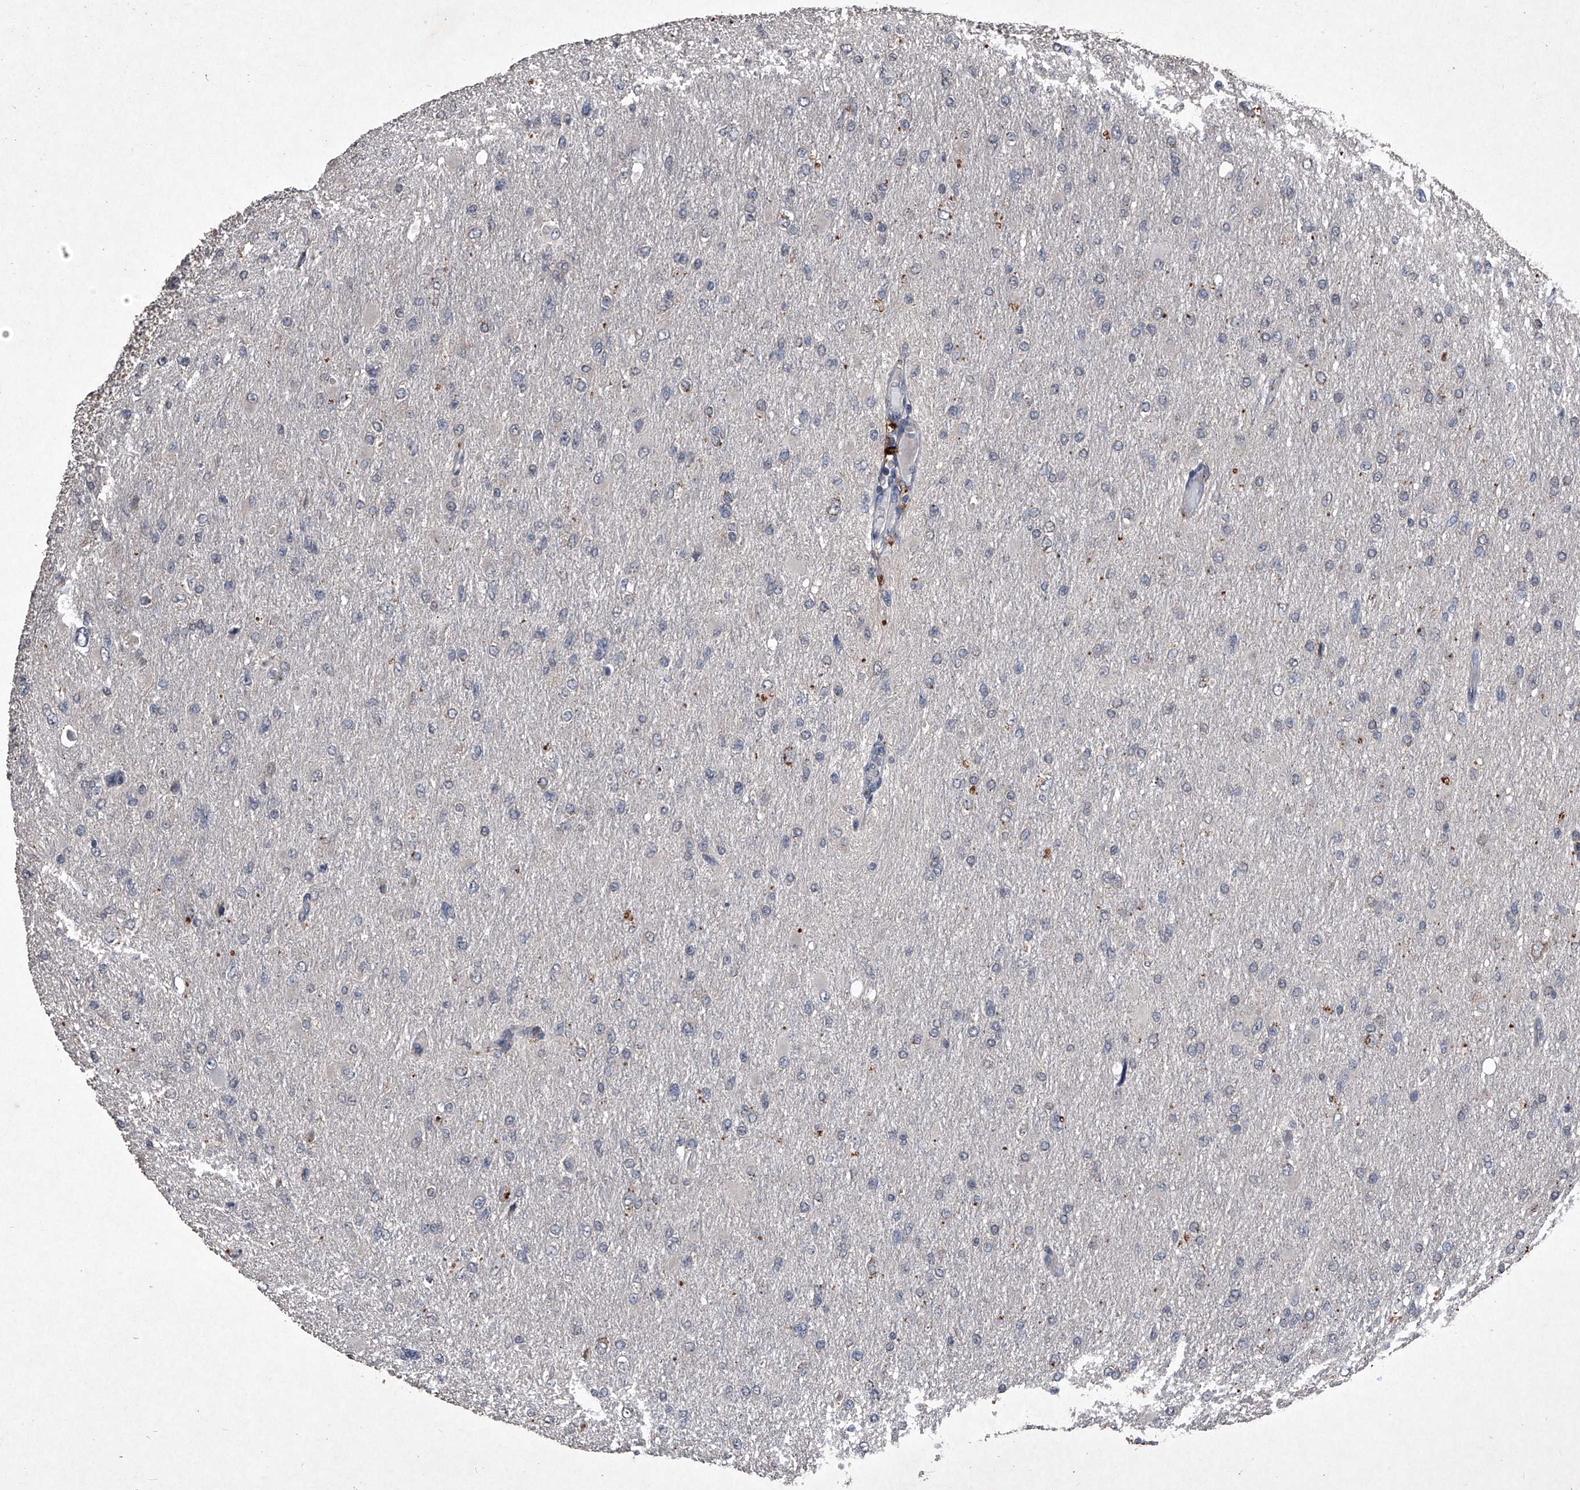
{"staining": {"intensity": "negative", "quantity": "none", "location": "none"}, "tissue": "glioma", "cell_type": "Tumor cells", "image_type": "cancer", "snomed": [{"axis": "morphology", "description": "Glioma, malignant, High grade"}, {"axis": "topography", "description": "Cerebral cortex"}], "caption": "Immunohistochemistry (IHC) of malignant glioma (high-grade) displays no staining in tumor cells. (DAB immunohistochemistry with hematoxylin counter stain).", "gene": "MAPKAP1", "patient": {"sex": "female", "age": 36}}